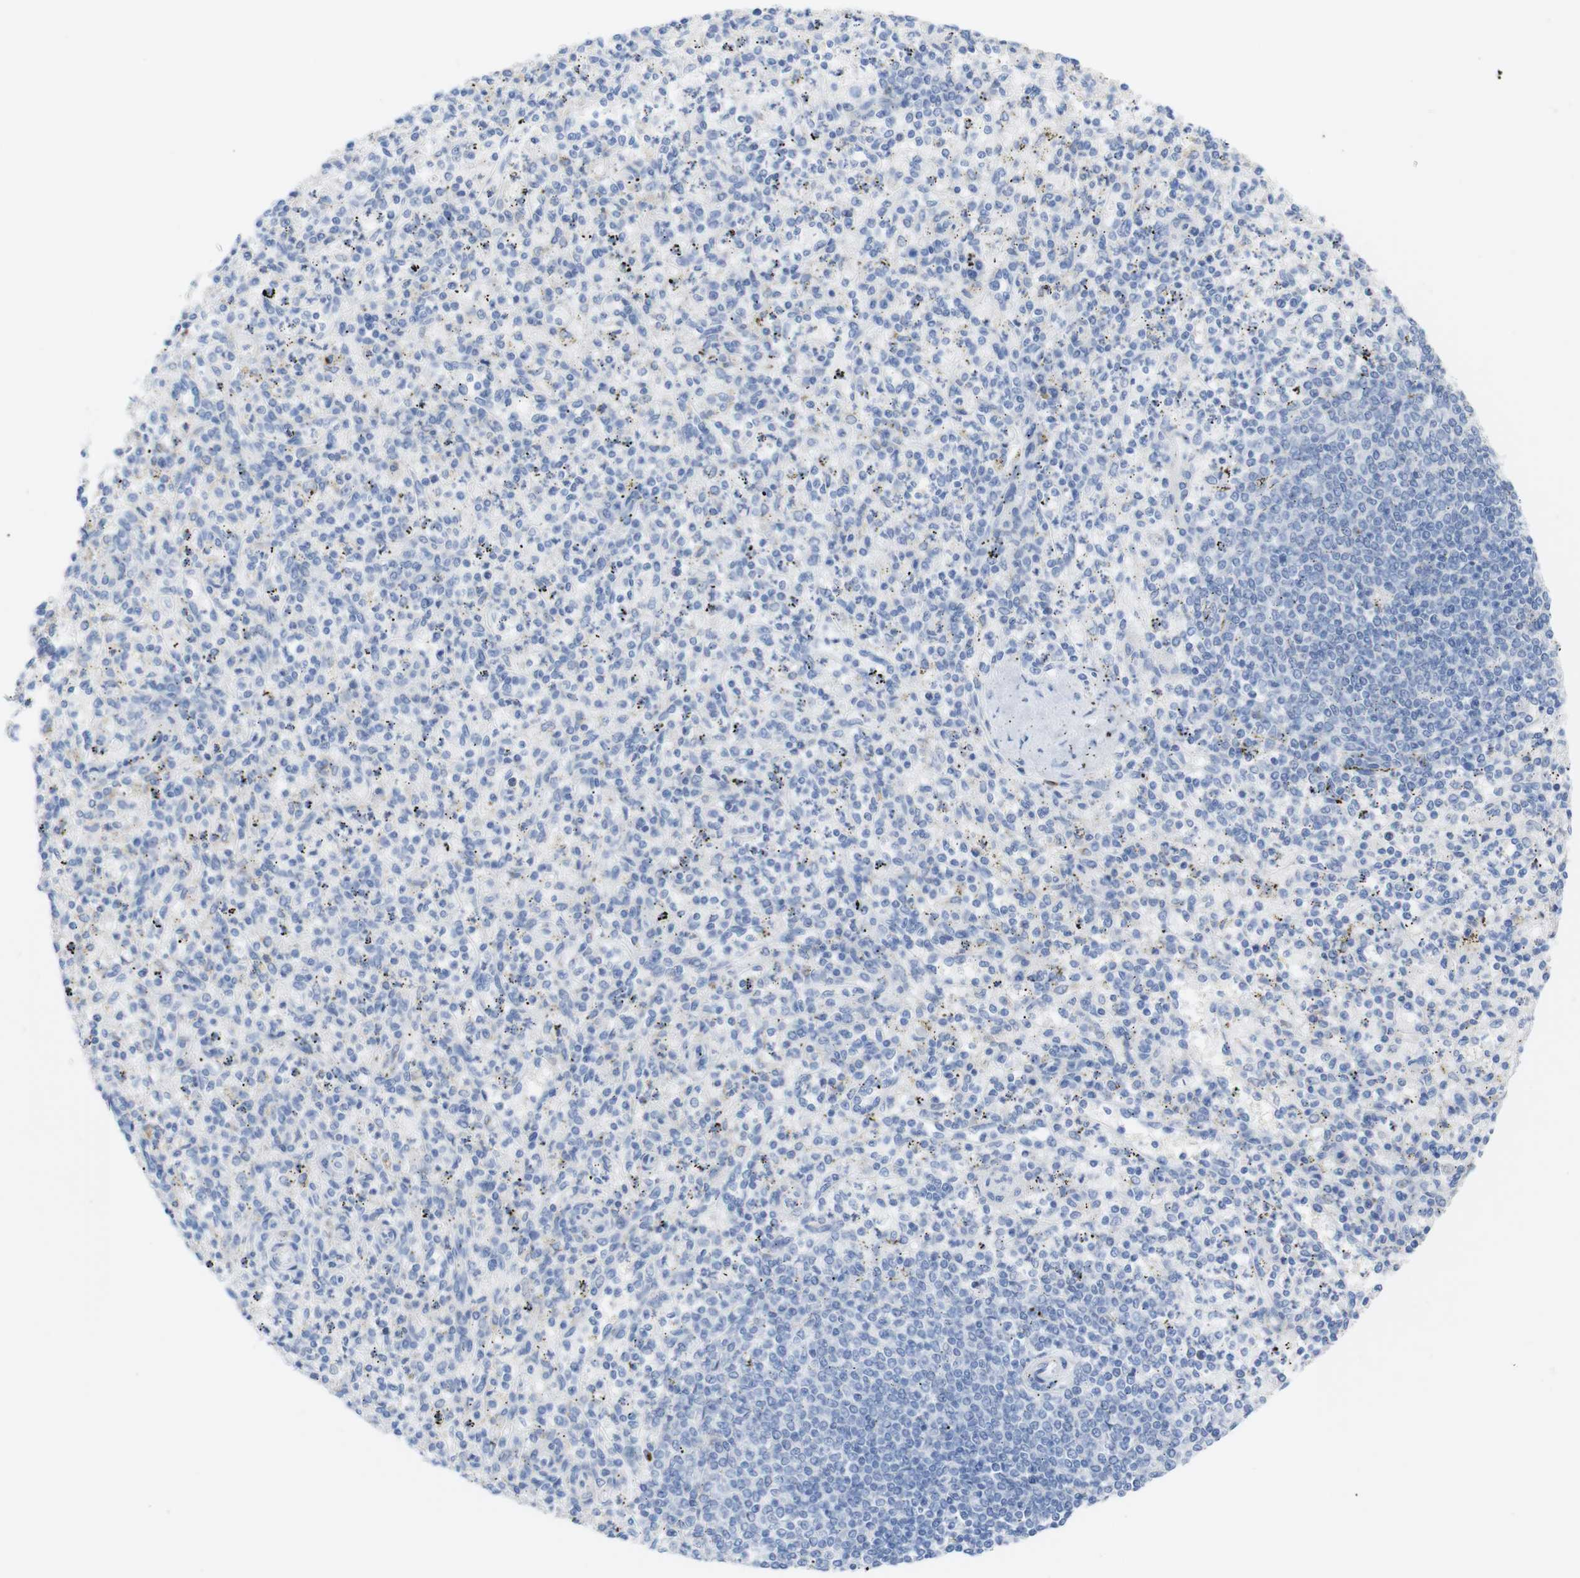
{"staining": {"intensity": "negative", "quantity": "none", "location": "none"}, "tissue": "spleen", "cell_type": "Cells in red pulp", "image_type": "normal", "snomed": [{"axis": "morphology", "description": "Normal tissue, NOS"}, {"axis": "topography", "description": "Spleen"}], "caption": "The immunohistochemistry histopathology image has no significant positivity in cells in red pulp of spleen.", "gene": "LAG3", "patient": {"sex": "male", "age": 72}}